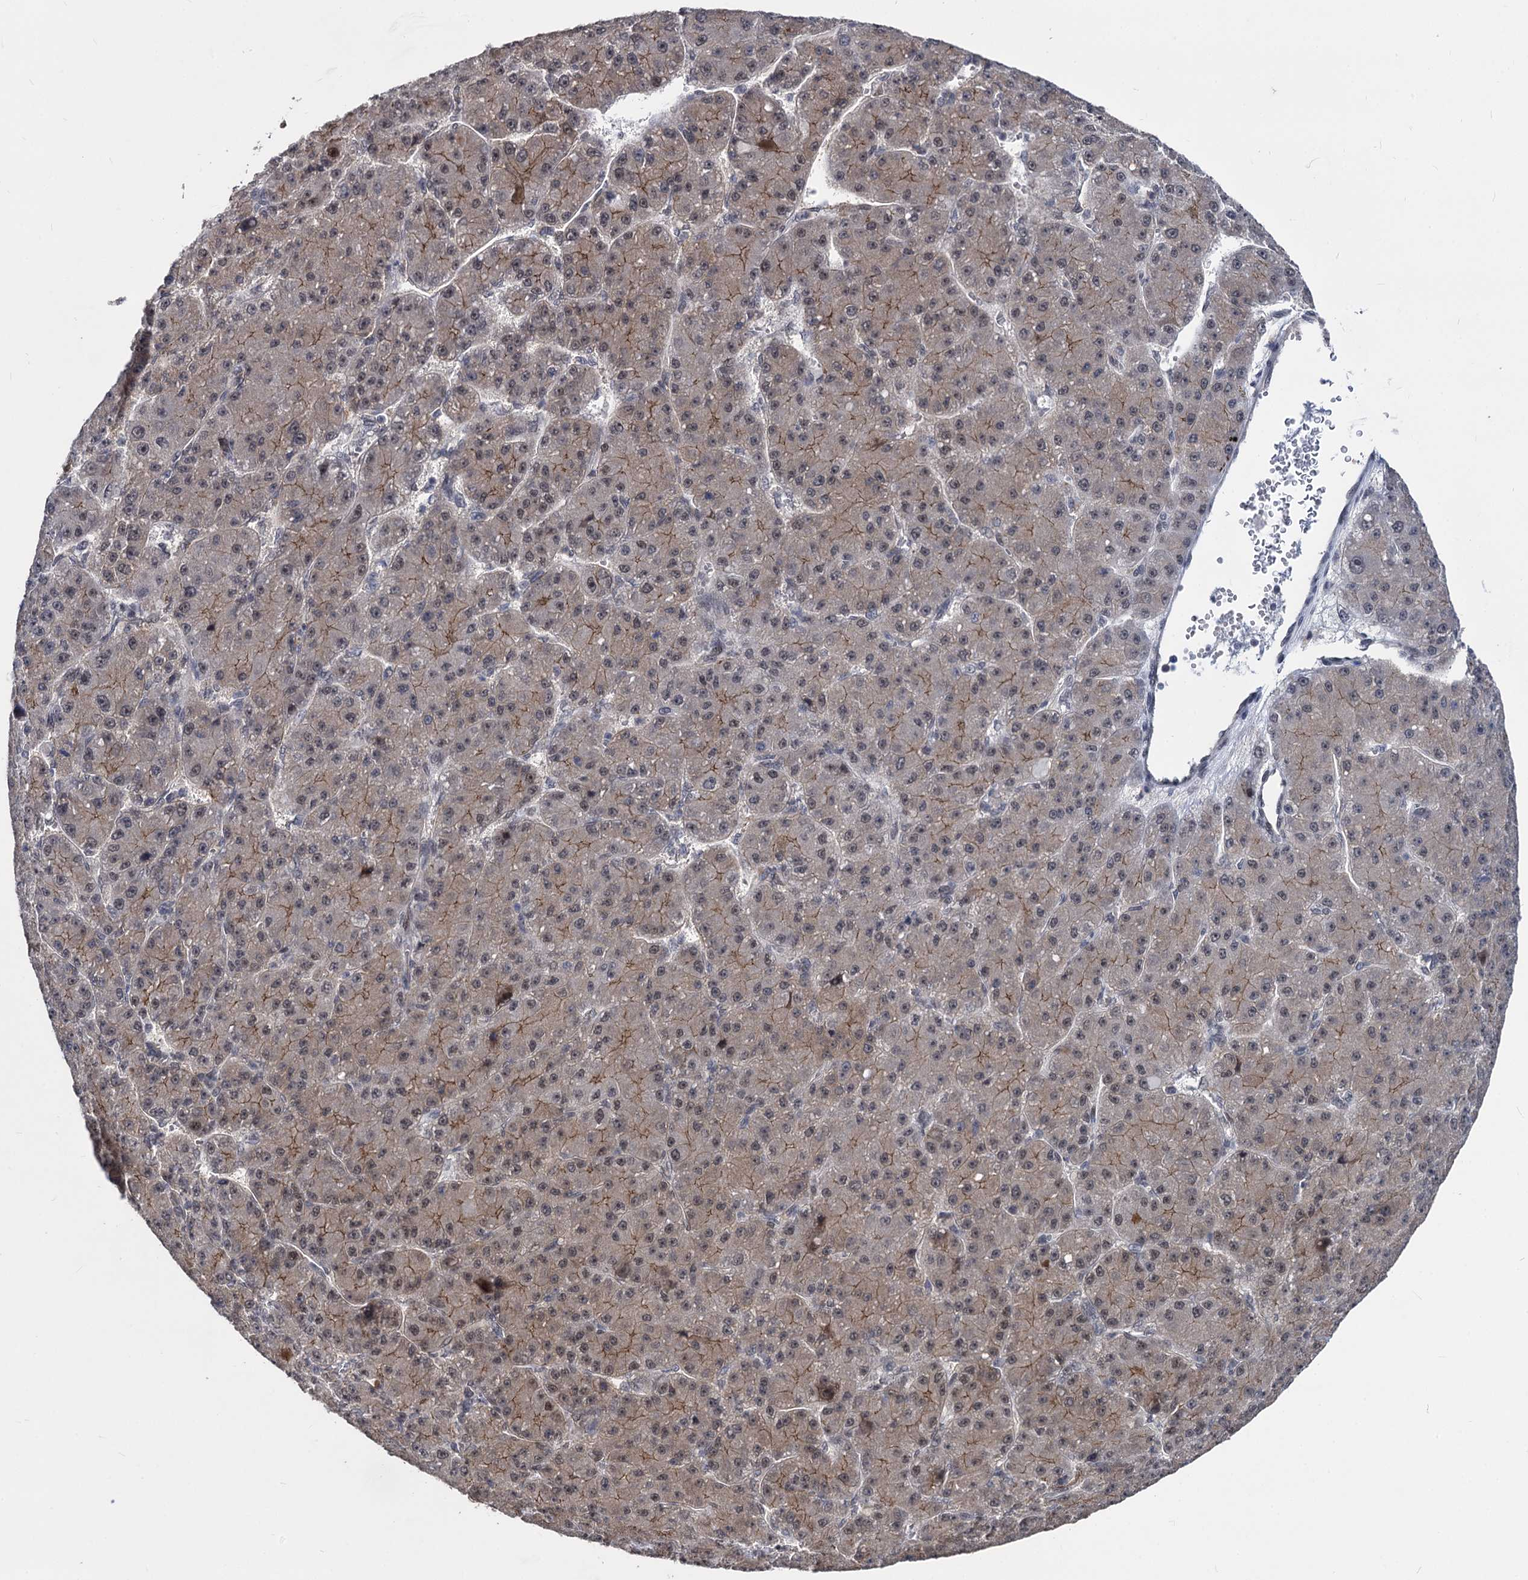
{"staining": {"intensity": "moderate", "quantity": ">75%", "location": "cytoplasmic/membranous,nuclear"}, "tissue": "liver cancer", "cell_type": "Tumor cells", "image_type": "cancer", "snomed": [{"axis": "morphology", "description": "Carcinoma, Hepatocellular, NOS"}, {"axis": "topography", "description": "Liver"}], "caption": "DAB (3,3'-diaminobenzidine) immunohistochemical staining of human liver cancer (hepatocellular carcinoma) demonstrates moderate cytoplasmic/membranous and nuclear protein staining in about >75% of tumor cells.", "gene": "GALNT11", "patient": {"sex": "male", "age": 67}}